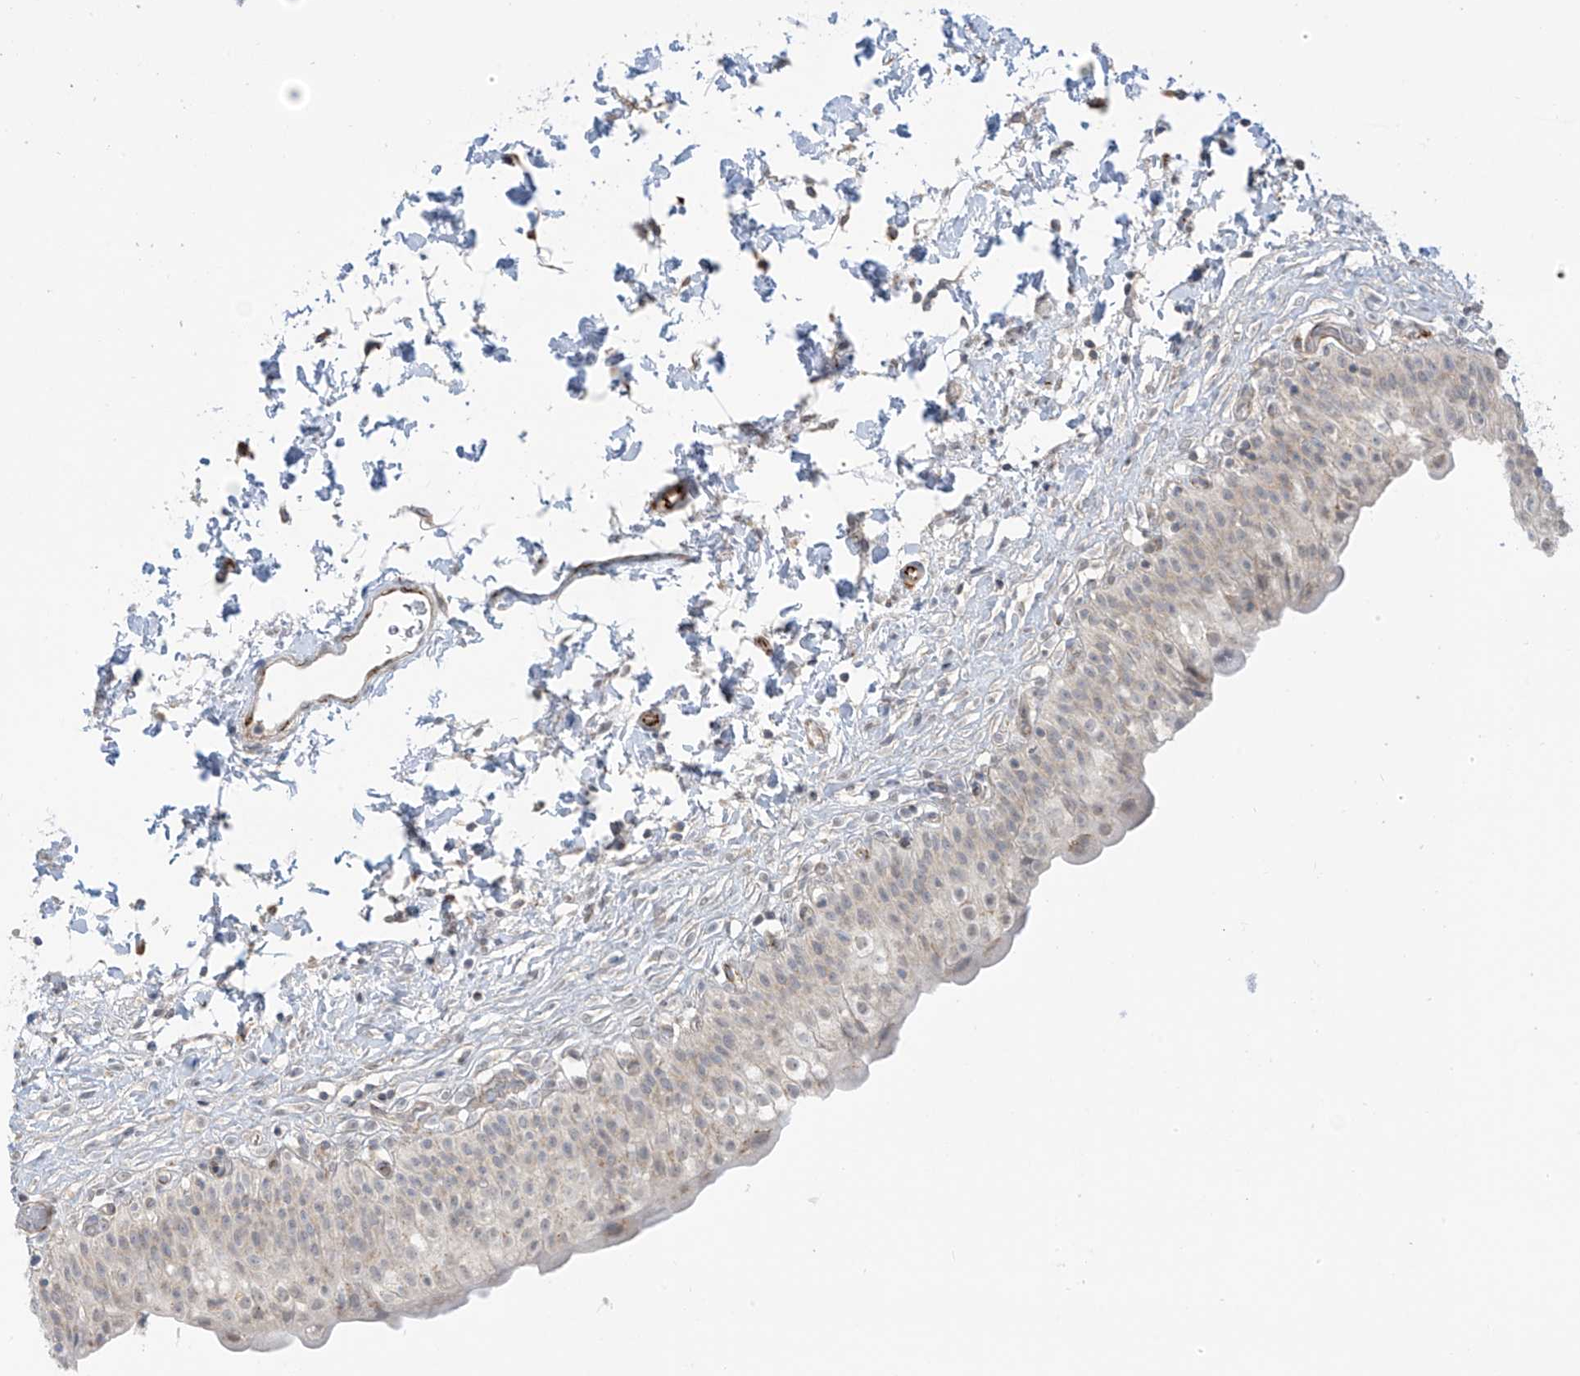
{"staining": {"intensity": "negative", "quantity": "none", "location": "none"}, "tissue": "urinary bladder", "cell_type": "Urothelial cells", "image_type": "normal", "snomed": [{"axis": "morphology", "description": "Normal tissue, NOS"}, {"axis": "topography", "description": "Urinary bladder"}], "caption": "Urothelial cells are negative for brown protein staining in normal urinary bladder. (DAB (3,3'-diaminobenzidine) immunohistochemistry (IHC), high magnification).", "gene": "HS6ST2", "patient": {"sex": "male", "age": 55}}